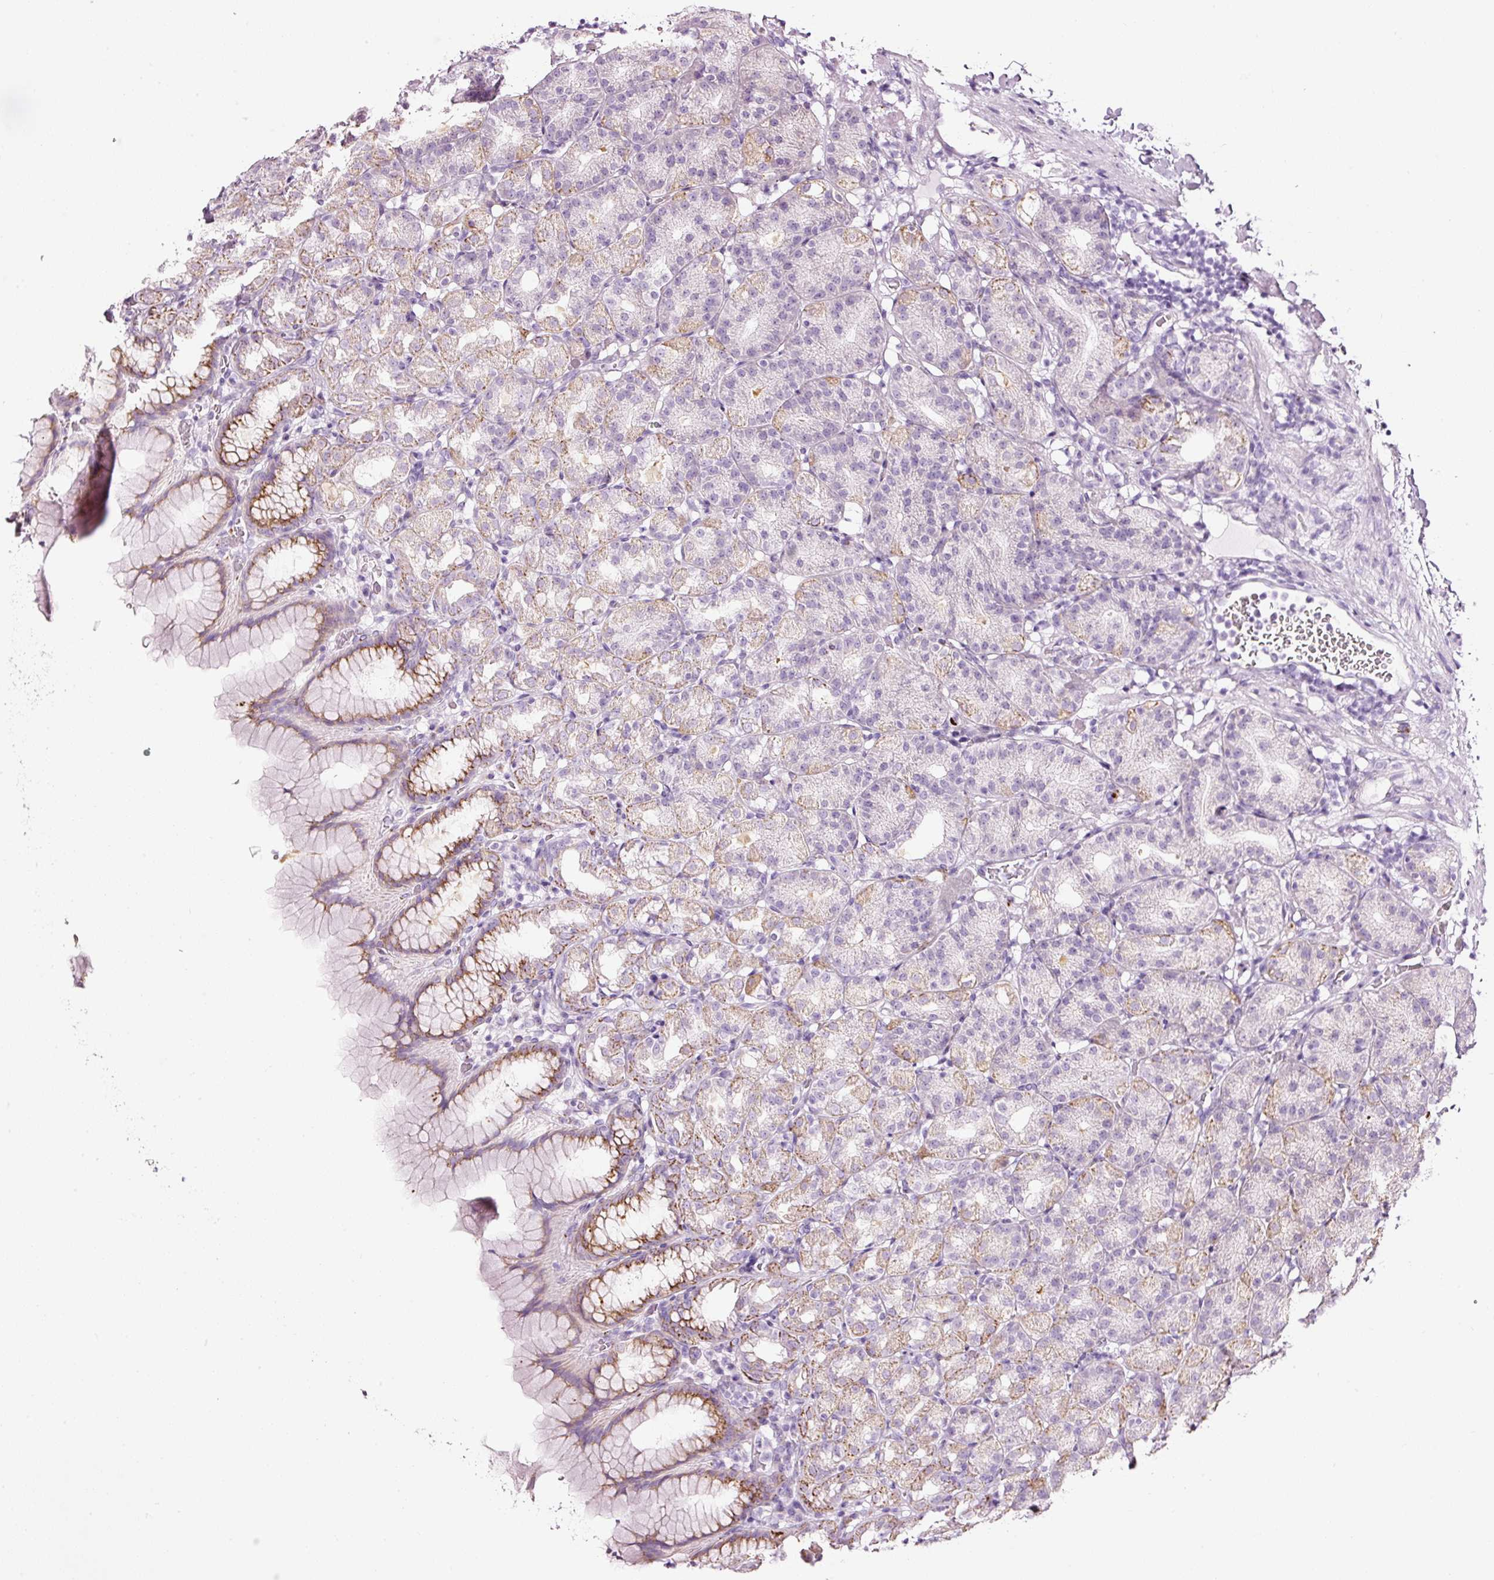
{"staining": {"intensity": "moderate", "quantity": "<25%", "location": "cytoplasmic/membranous"}, "tissue": "stomach", "cell_type": "Glandular cells", "image_type": "normal", "snomed": [{"axis": "morphology", "description": "Normal tissue, NOS"}, {"axis": "topography", "description": "Stomach, upper"}], "caption": "Human stomach stained for a protein (brown) shows moderate cytoplasmic/membranous positive expression in about <25% of glandular cells.", "gene": "SDF4", "patient": {"sex": "female", "age": 81}}